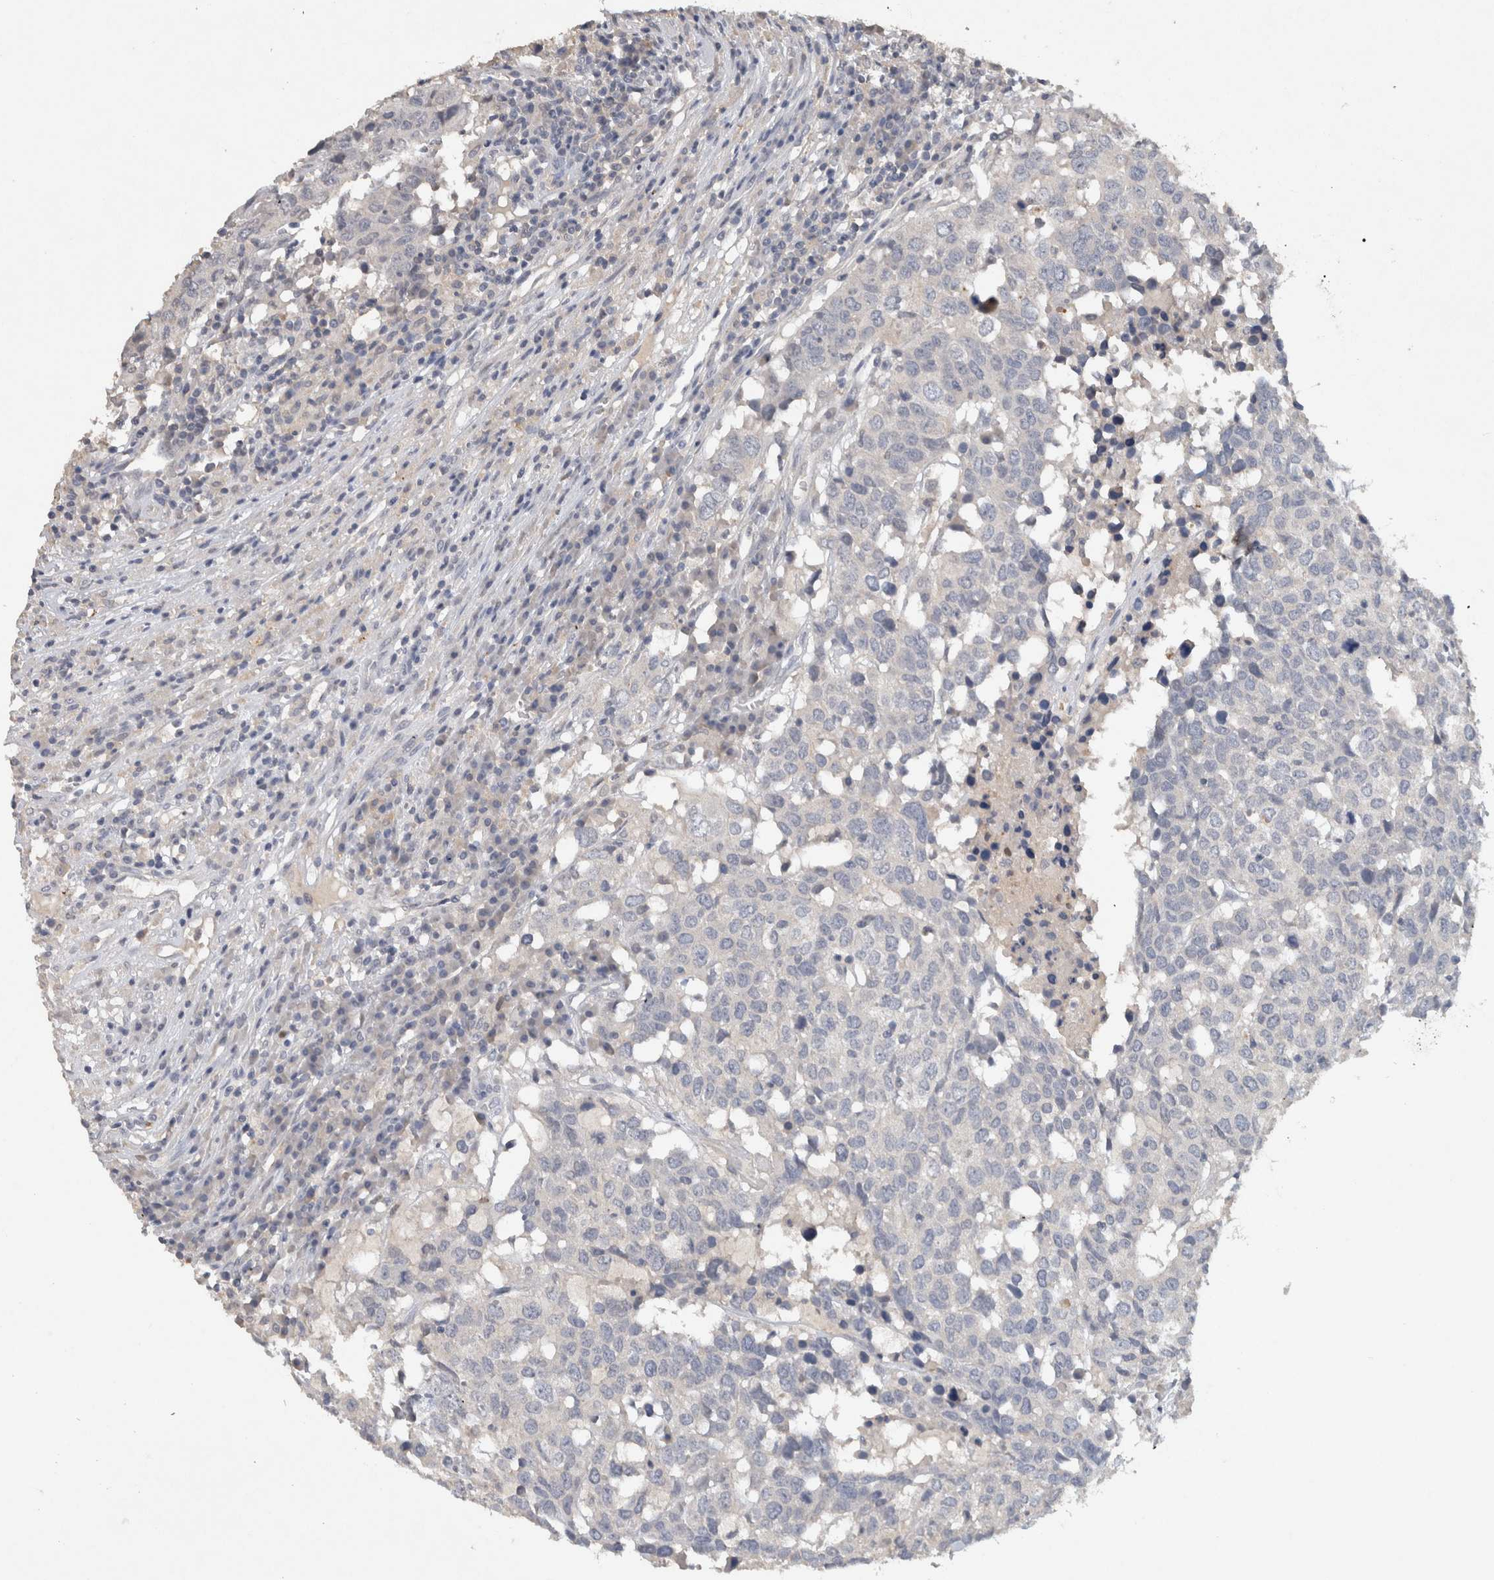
{"staining": {"intensity": "negative", "quantity": "none", "location": "none"}, "tissue": "head and neck cancer", "cell_type": "Tumor cells", "image_type": "cancer", "snomed": [{"axis": "morphology", "description": "Squamous cell carcinoma, NOS"}, {"axis": "topography", "description": "Head-Neck"}], "caption": "This is an IHC histopathology image of head and neck cancer (squamous cell carcinoma). There is no staining in tumor cells.", "gene": "HEXD", "patient": {"sex": "male", "age": 66}}